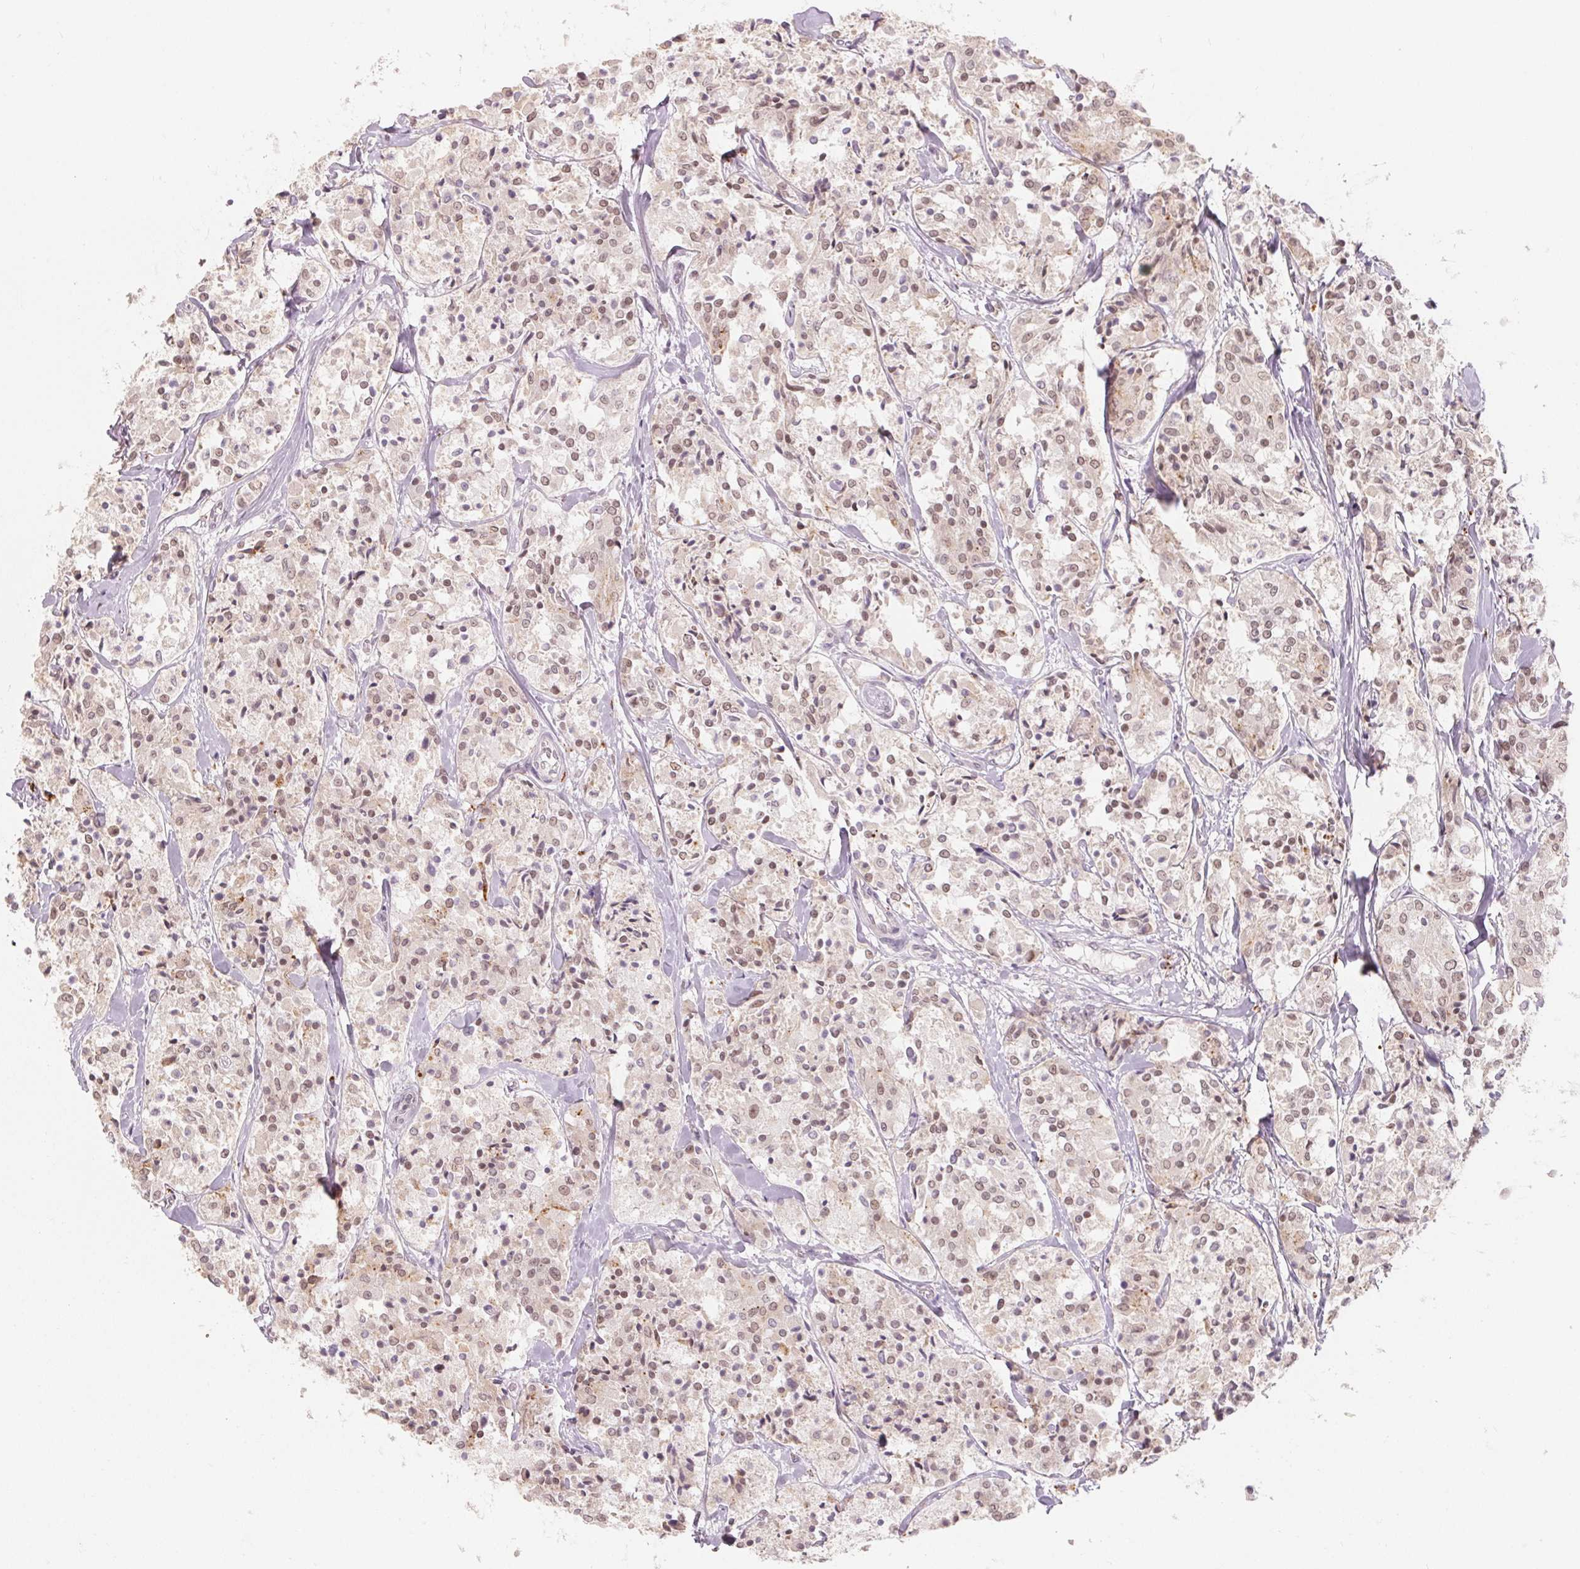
{"staining": {"intensity": "weak", "quantity": "25%-75%", "location": "cytoplasmic/membranous,nuclear"}, "tissue": "carcinoid", "cell_type": "Tumor cells", "image_type": "cancer", "snomed": [{"axis": "morphology", "description": "Carcinoid, malignant, NOS"}, {"axis": "topography", "description": "Lung"}], "caption": "IHC of malignant carcinoid shows low levels of weak cytoplasmic/membranous and nuclear positivity in about 25%-75% of tumor cells.", "gene": "NXF3", "patient": {"sex": "male", "age": 71}}